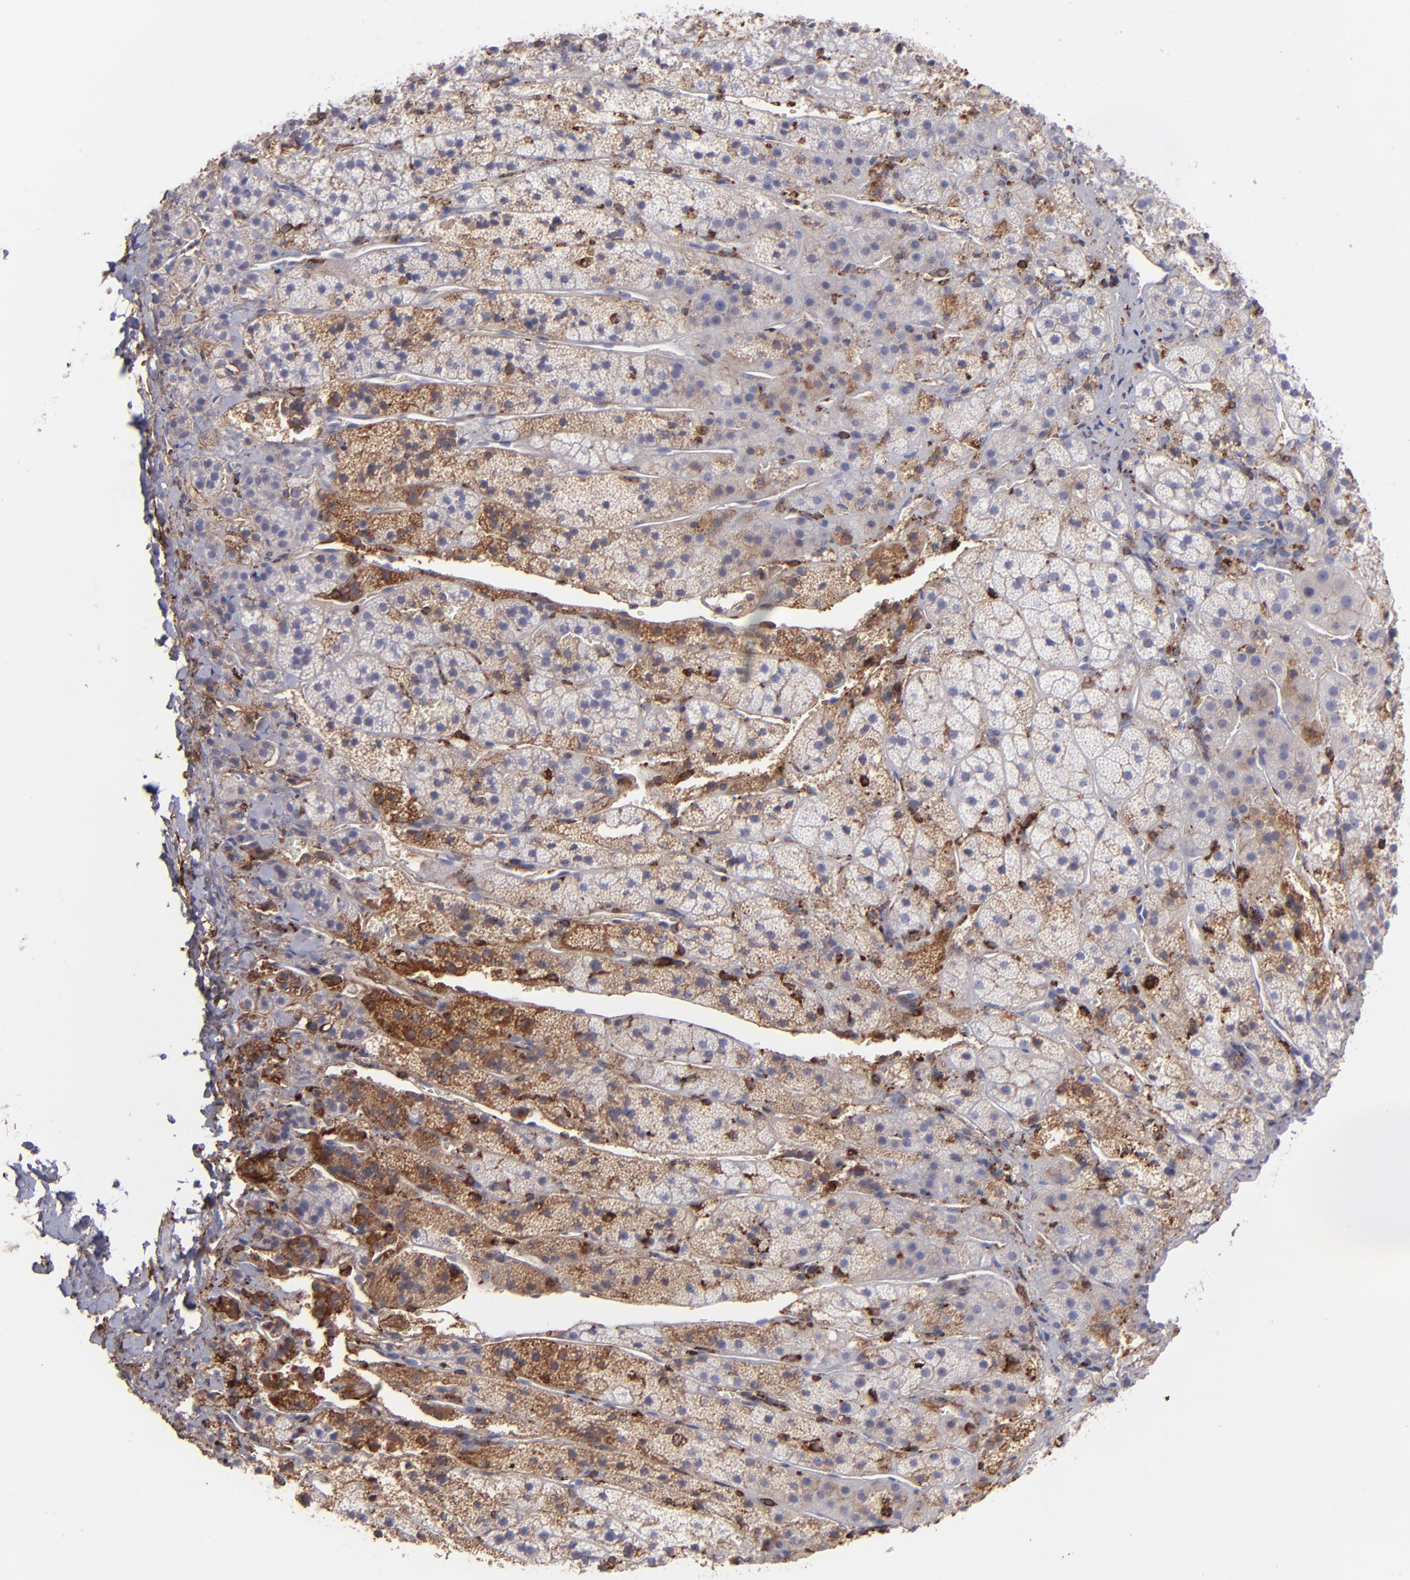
{"staining": {"intensity": "weak", "quantity": "<25%", "location": "cytoplasmic/membranous"}, "tissue": "adrenal gland", "cell_type": "Glandular cells", "image_type": "normal", "snomed": [{"axis": "morphology", "description": "Normal tissue, NOS"}, {"axis": "topography", "description": "Adrenal gland"}], "caption": "This is an immunohistochemistry (IHC) micrograph of unremarkable adrenal gland. There is no positivity in glandular cells.", "gene": "C1QA", "patient": {"sex": "female", "age": 44}}